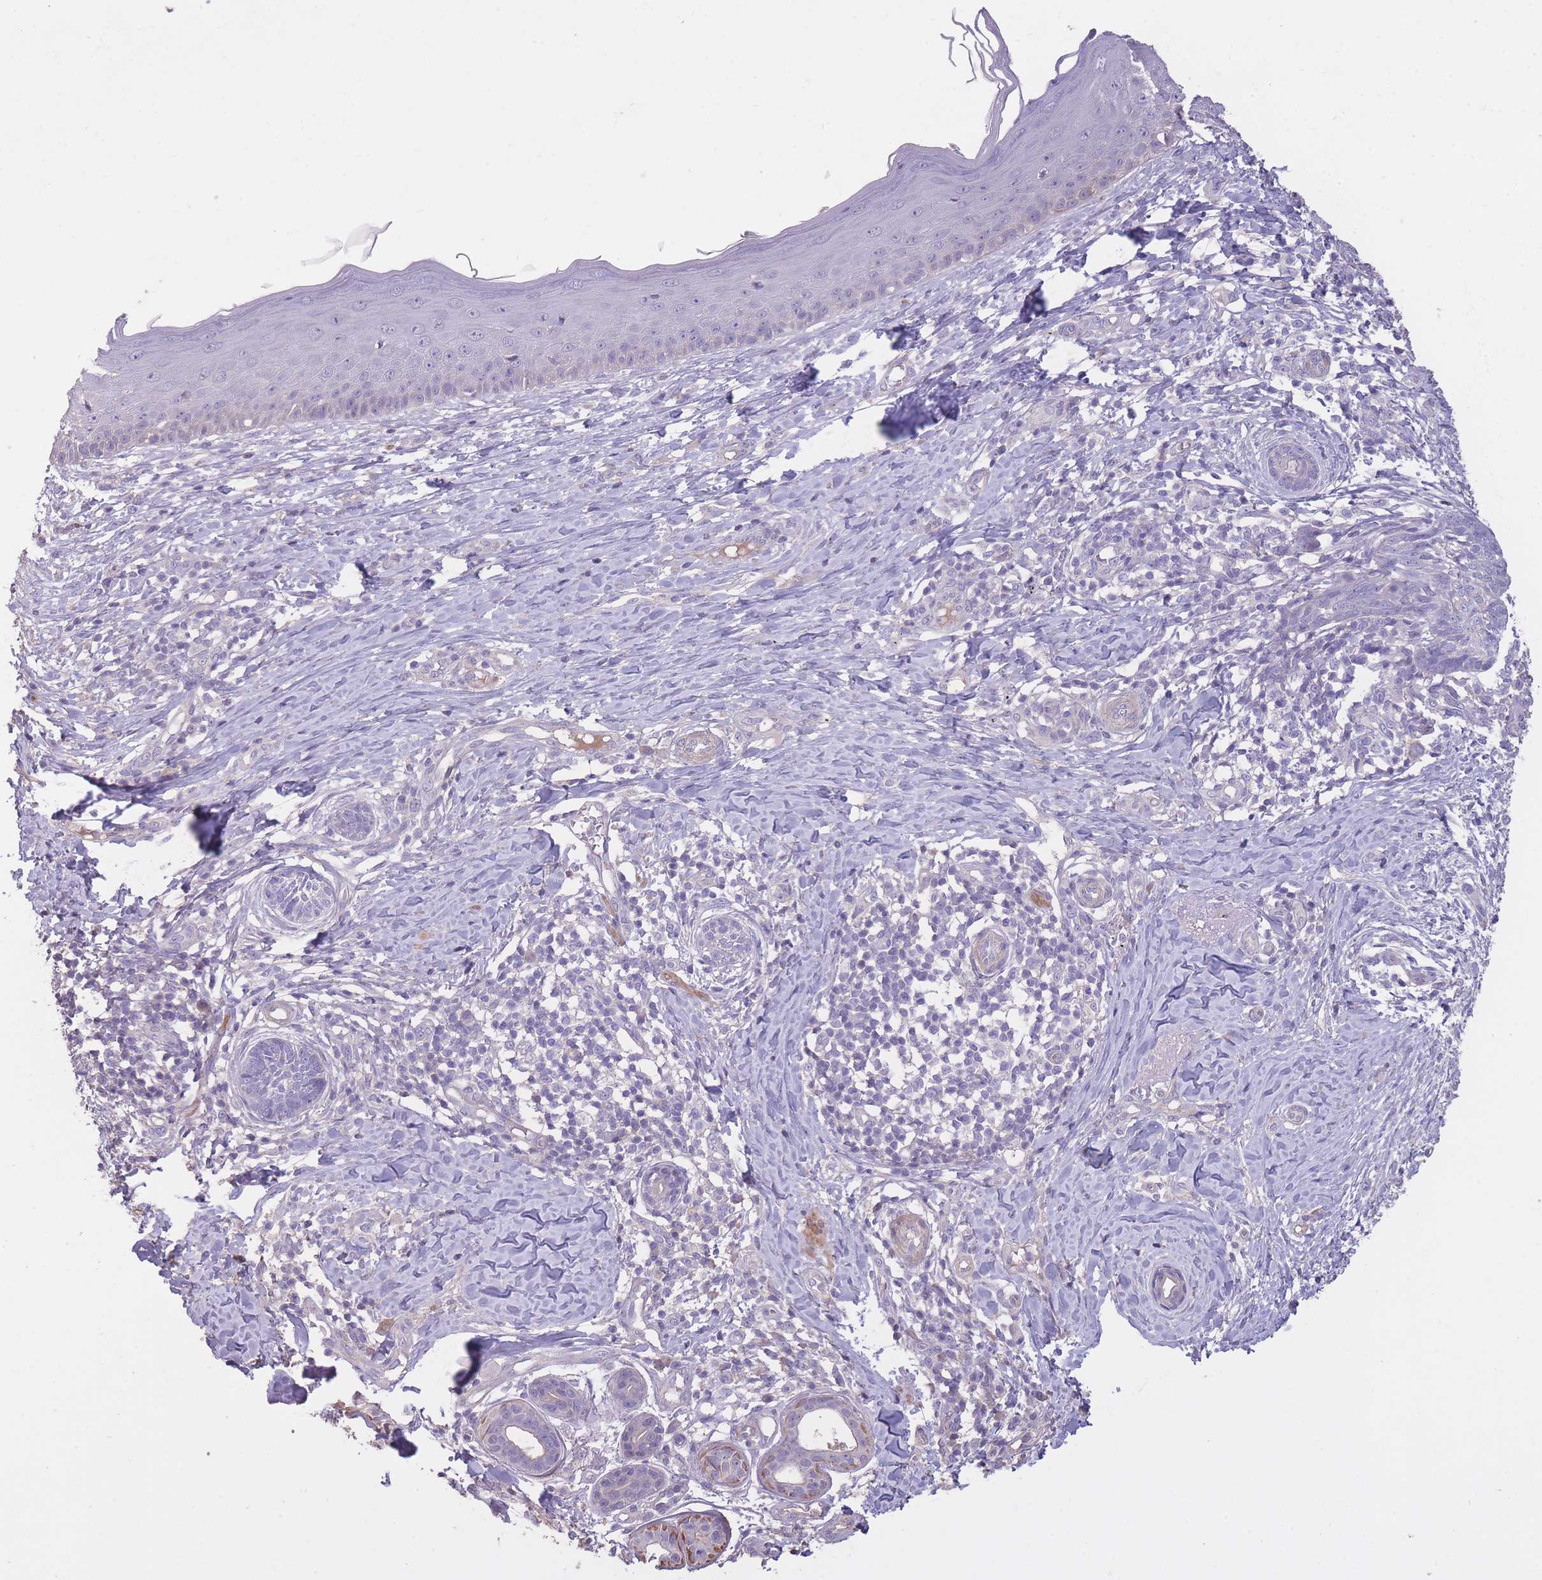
{"staining": {"intensity": "negative", "quantity": "none", "location": "none"}, "tissue": "skin cancer", "cell_type": "Tumor cells", "image_type": "cancer", "snomed": [{"axis": "morphology", "description": "Basal cell carcinoma"}, {"axis": "topography", "description": "Skin"}], "caption": "DAB (3,3'-diaminobenzidine) immunohistochemical staining of human skin basal cell carcinoma reveals no significant expression in tumor cells. Brightfield microscopy of IHC stained with DAB (3,3'-diaminobenzidine) (brown) and hematoxylin (blue), captured at high magnification.", "gene": "RSPH10B", "patient": {"sex": "male", "age": 73}}